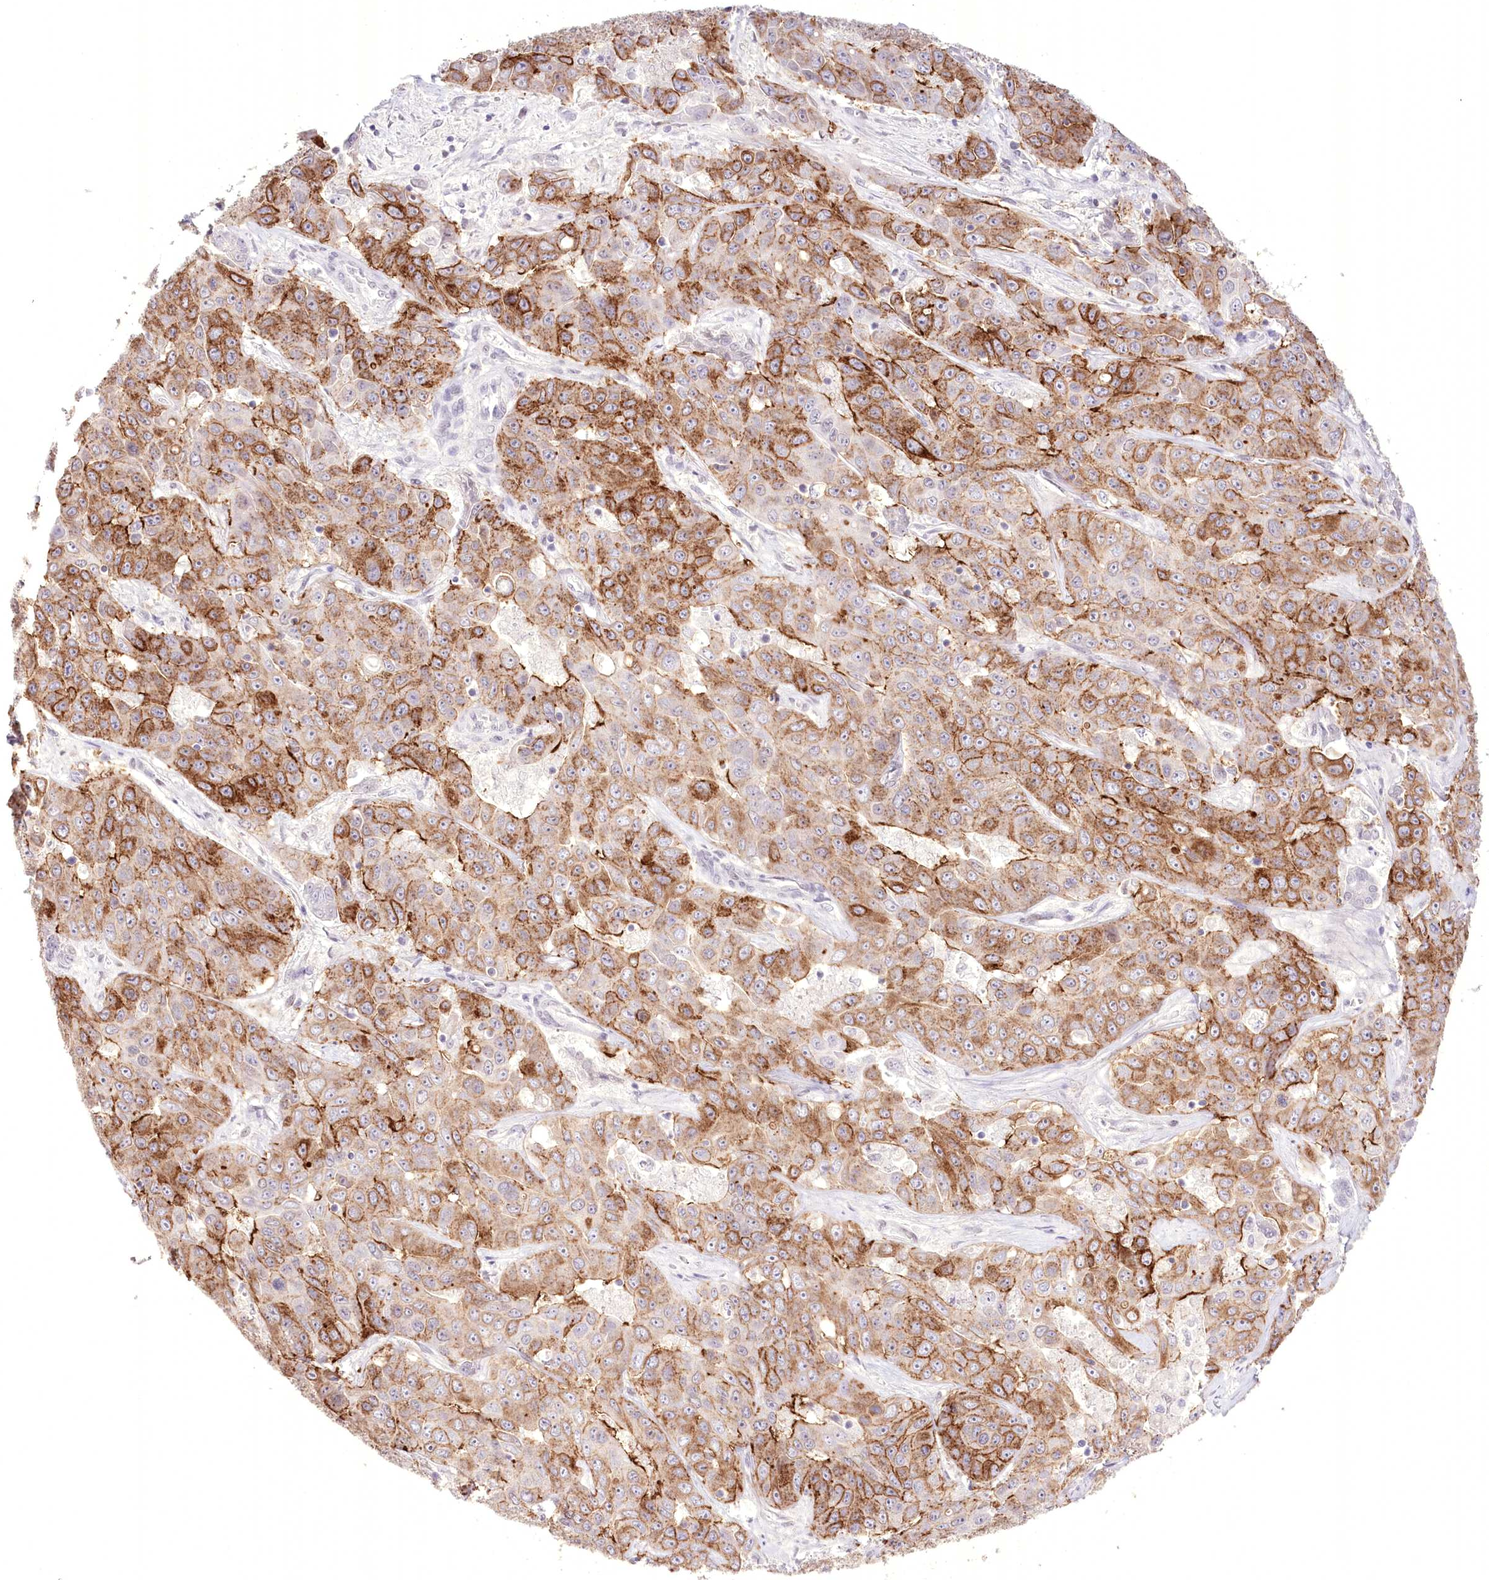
{"staining": {"intensity": "moderate", "quantity": ">75%", "location": "cytoplasmic/membranous"}, "tissue": "liver cancer", "cell_type": "Tumor cells", "image_type": "cancer", "snomed": [{"axis": "morphology", "description": "Cholangiocarcinoma"}, {"axis": "topography", "description": "Liver"}], "caption": "Liver cholangiocarcinoma stained for a protein reveals moderate cytoplasmic/membranous positivity in tumor cells. (IHC, brightfield microscopy, high magnification).", "gene": "SLC39A10", "patient": {"sex": "female", "age": 52}}